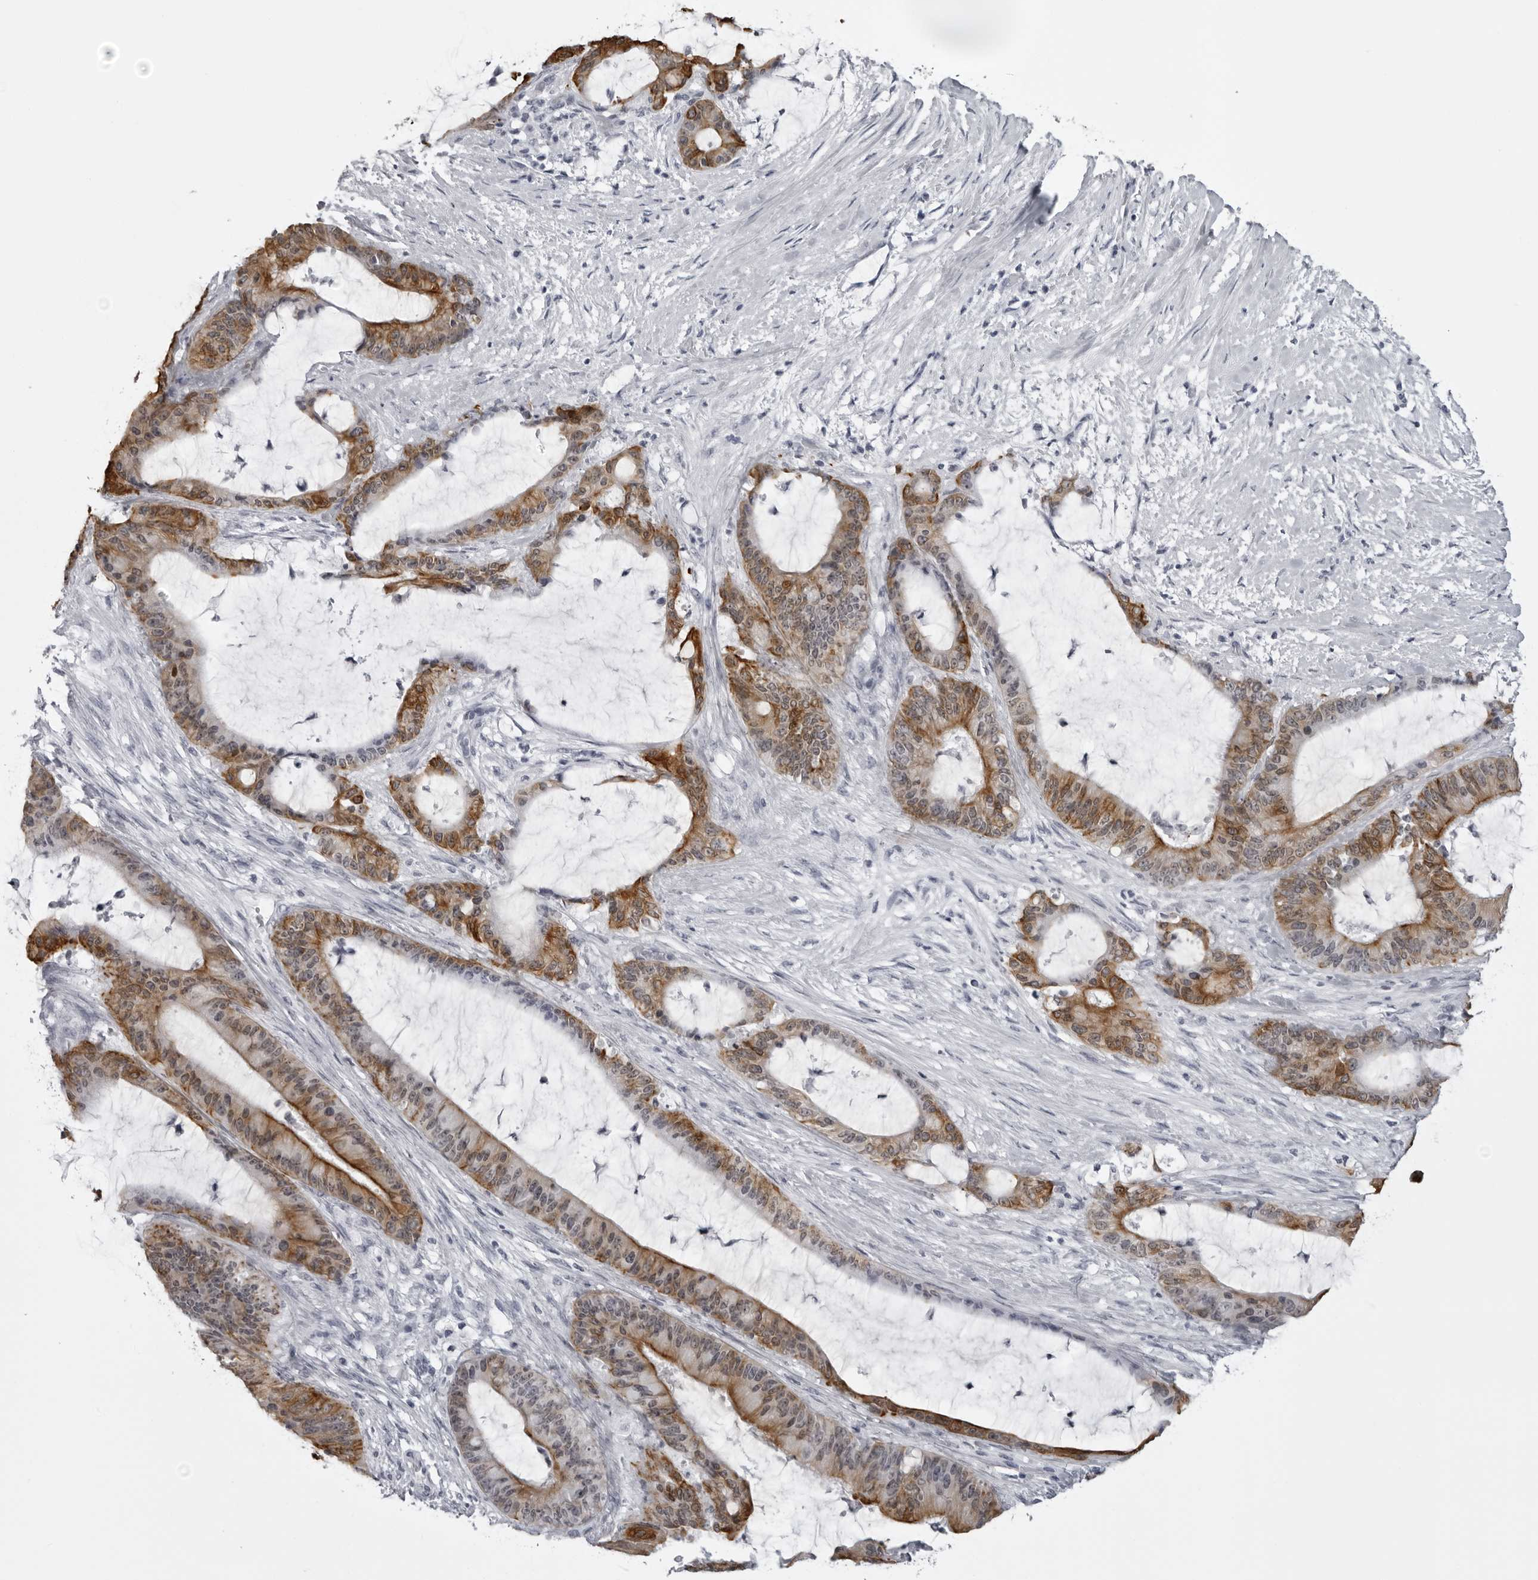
{"staining": {"intensity": "strong", "quantity": ">75%", "location": "cytoplasmic/membranous"}, "tissue": "liver cancer", "cell_type": "Tumor cells", "image_type": "cancer", "snomed": [{"axis": "morphology", "description": "Cholangiocarcinoma"}, {"axis": "topography", "description": "Liver"}], "caption": "This photomicrograph exhibits IHC staining of cholangiocarcinoma (liver), with high strong cytoplasmic/membranous expression in about >75% of tumor cells.", "gene": "UROD", "patient": {"sex": "female", "age": 73}}